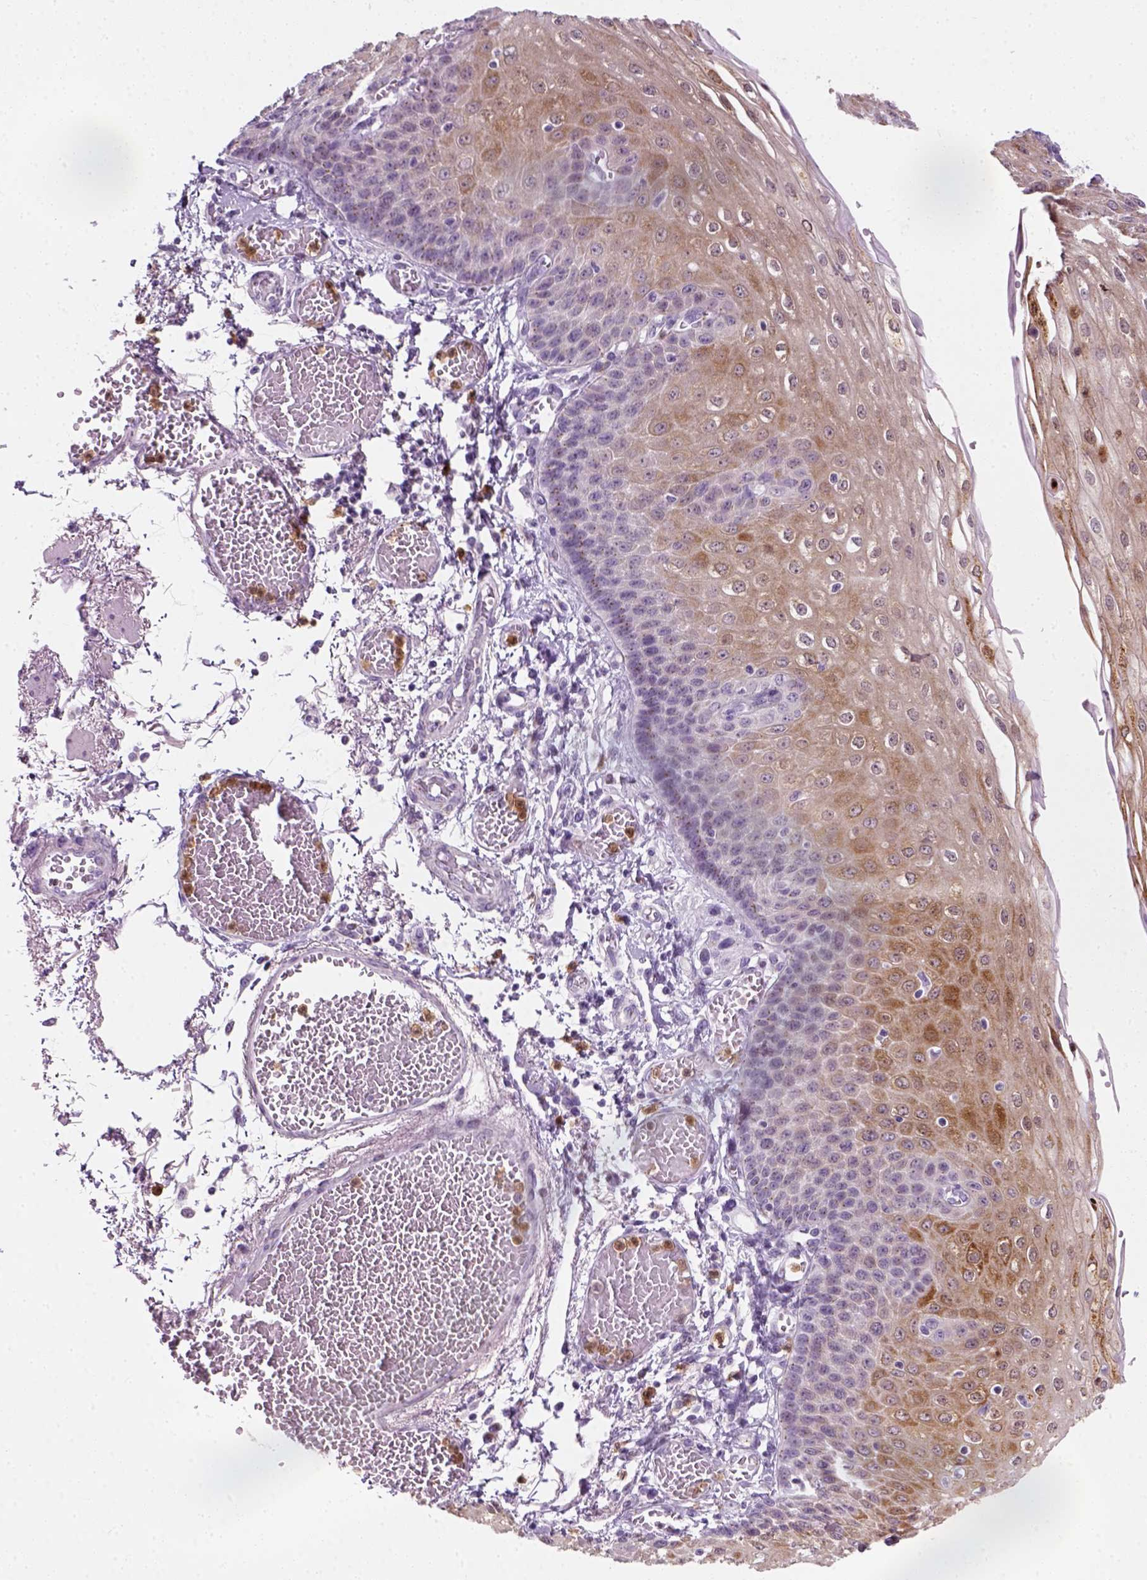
{"staining": {"intensity": "moderate", "quantity": "25%-75%", "location": "cytoplasmic/membranous"}, "tissue": "esophagus", "cell_type": "Squamous epithelial cells", "image_type": "normal", "snomed": [{"axis": "morphology", "description": "Normal tissue, NOS"}, {"axis": "morphology", "description": "Adenocarcinoma, NOS"}, {"axis": "topography", "description": "Esophagus"}], "caption": "Squamous epithelial cells display medium levels of moderate cytoplasmic/membranous expression in about 25%-75% of cells in normal human esophagus.", "gene": "IL4", "patient": {"sex": "male", "age": 81}}